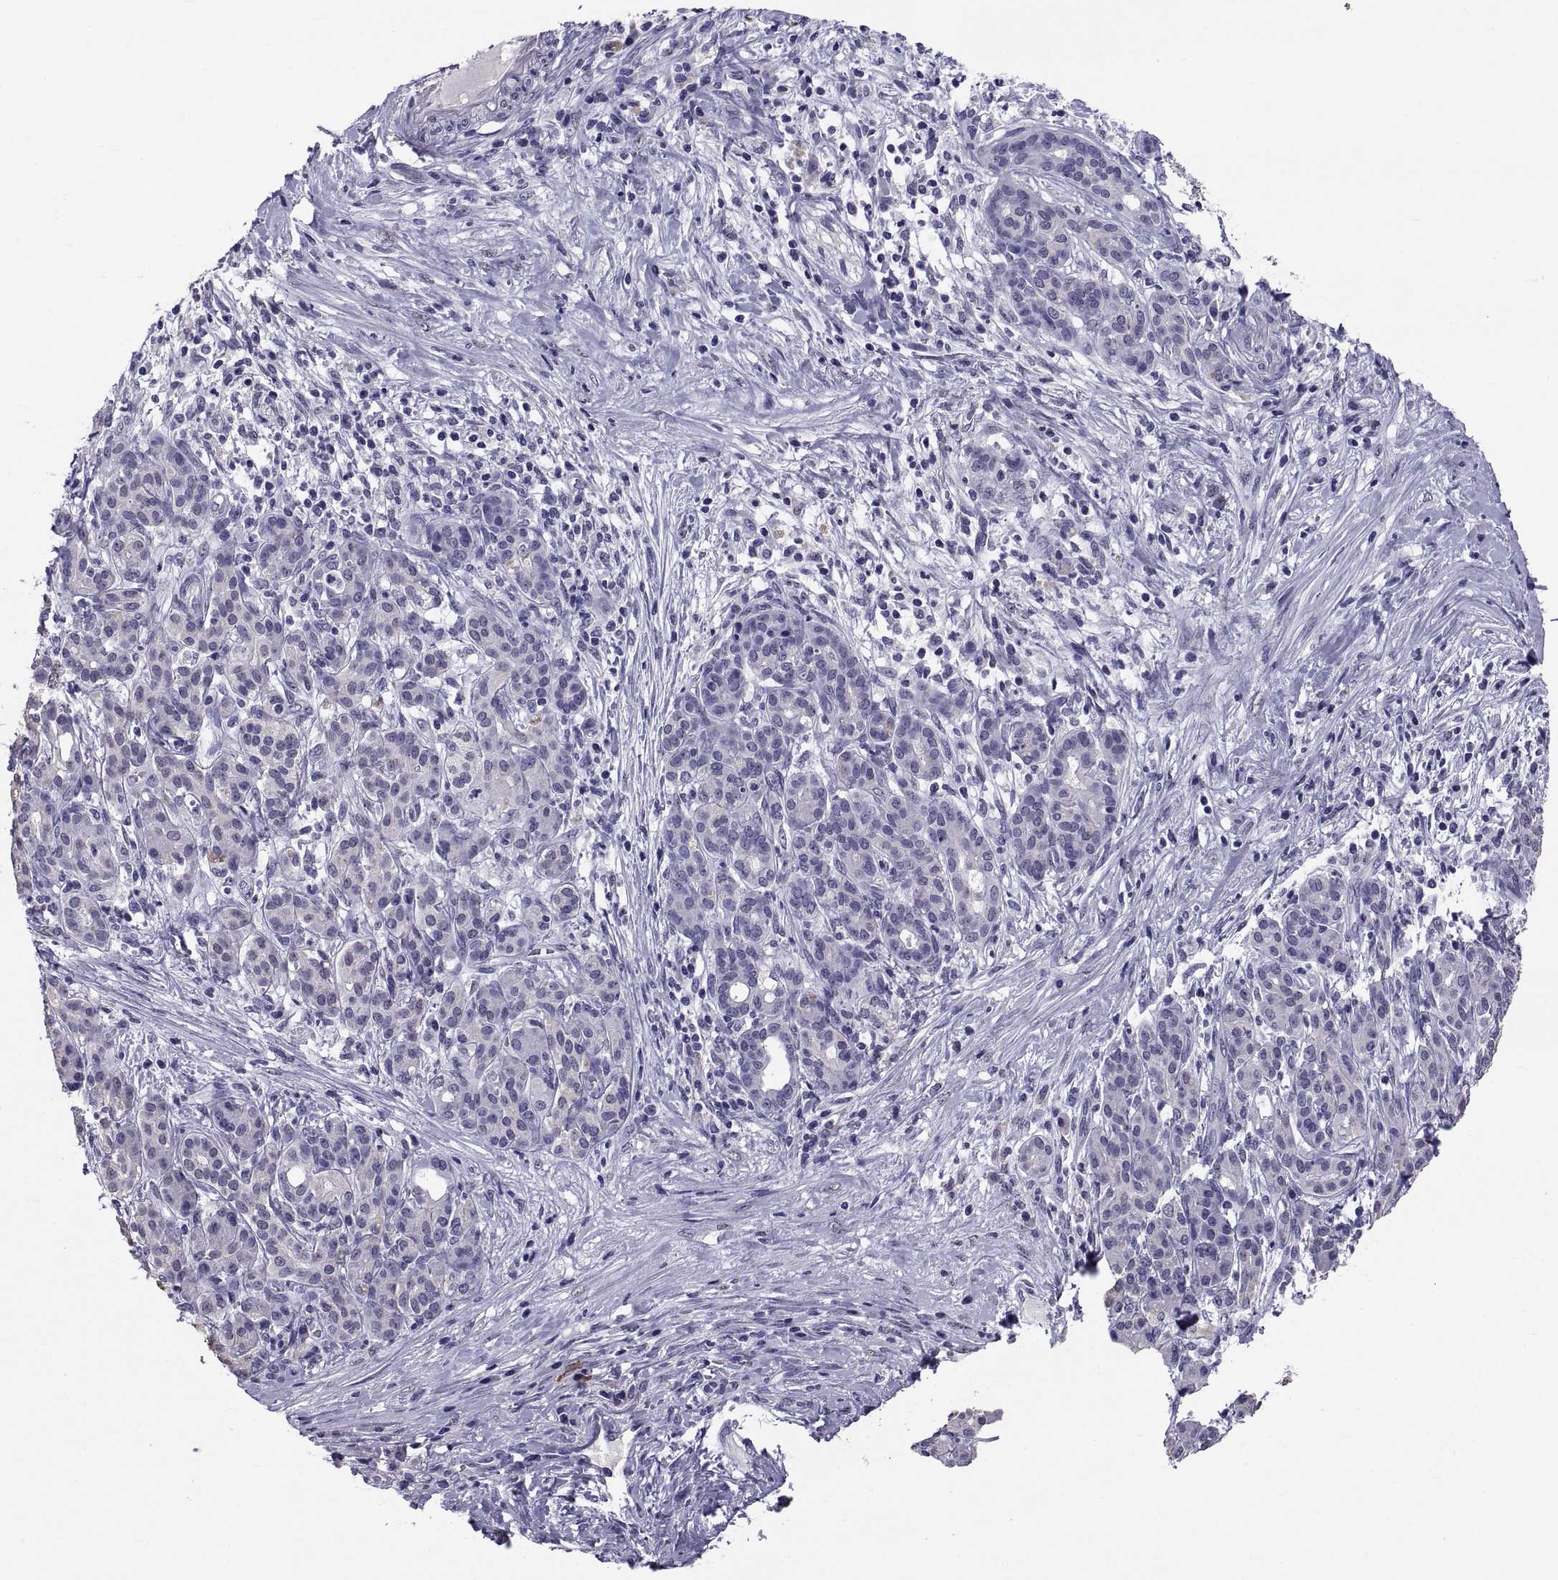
{"staining": {"intensity": "negative", "quantity": "none", "location": "none"}, "tissue": "pancreatic cancer", "cell_type": "Tumor cells", "image_type": "cancer", "snomed": [{"axis": "morphology", "description": "Adenocarcinoma, NOS"}, {"axis": "topography", "description": "Pancreas"}], "caption": "The immunohistochemistry (IHC) photomicrograph has no significant expression in tumor cells of adenocarcinoma (pancreatic) tissue. (Stains: DAB immunohistochemistry (IHC) with hematoxylin counter stain, Microscopy: brightfield microscopy at high magnification).", "gene": "TGFBR3L", "patient": {"sex": "male", "age": 44}}